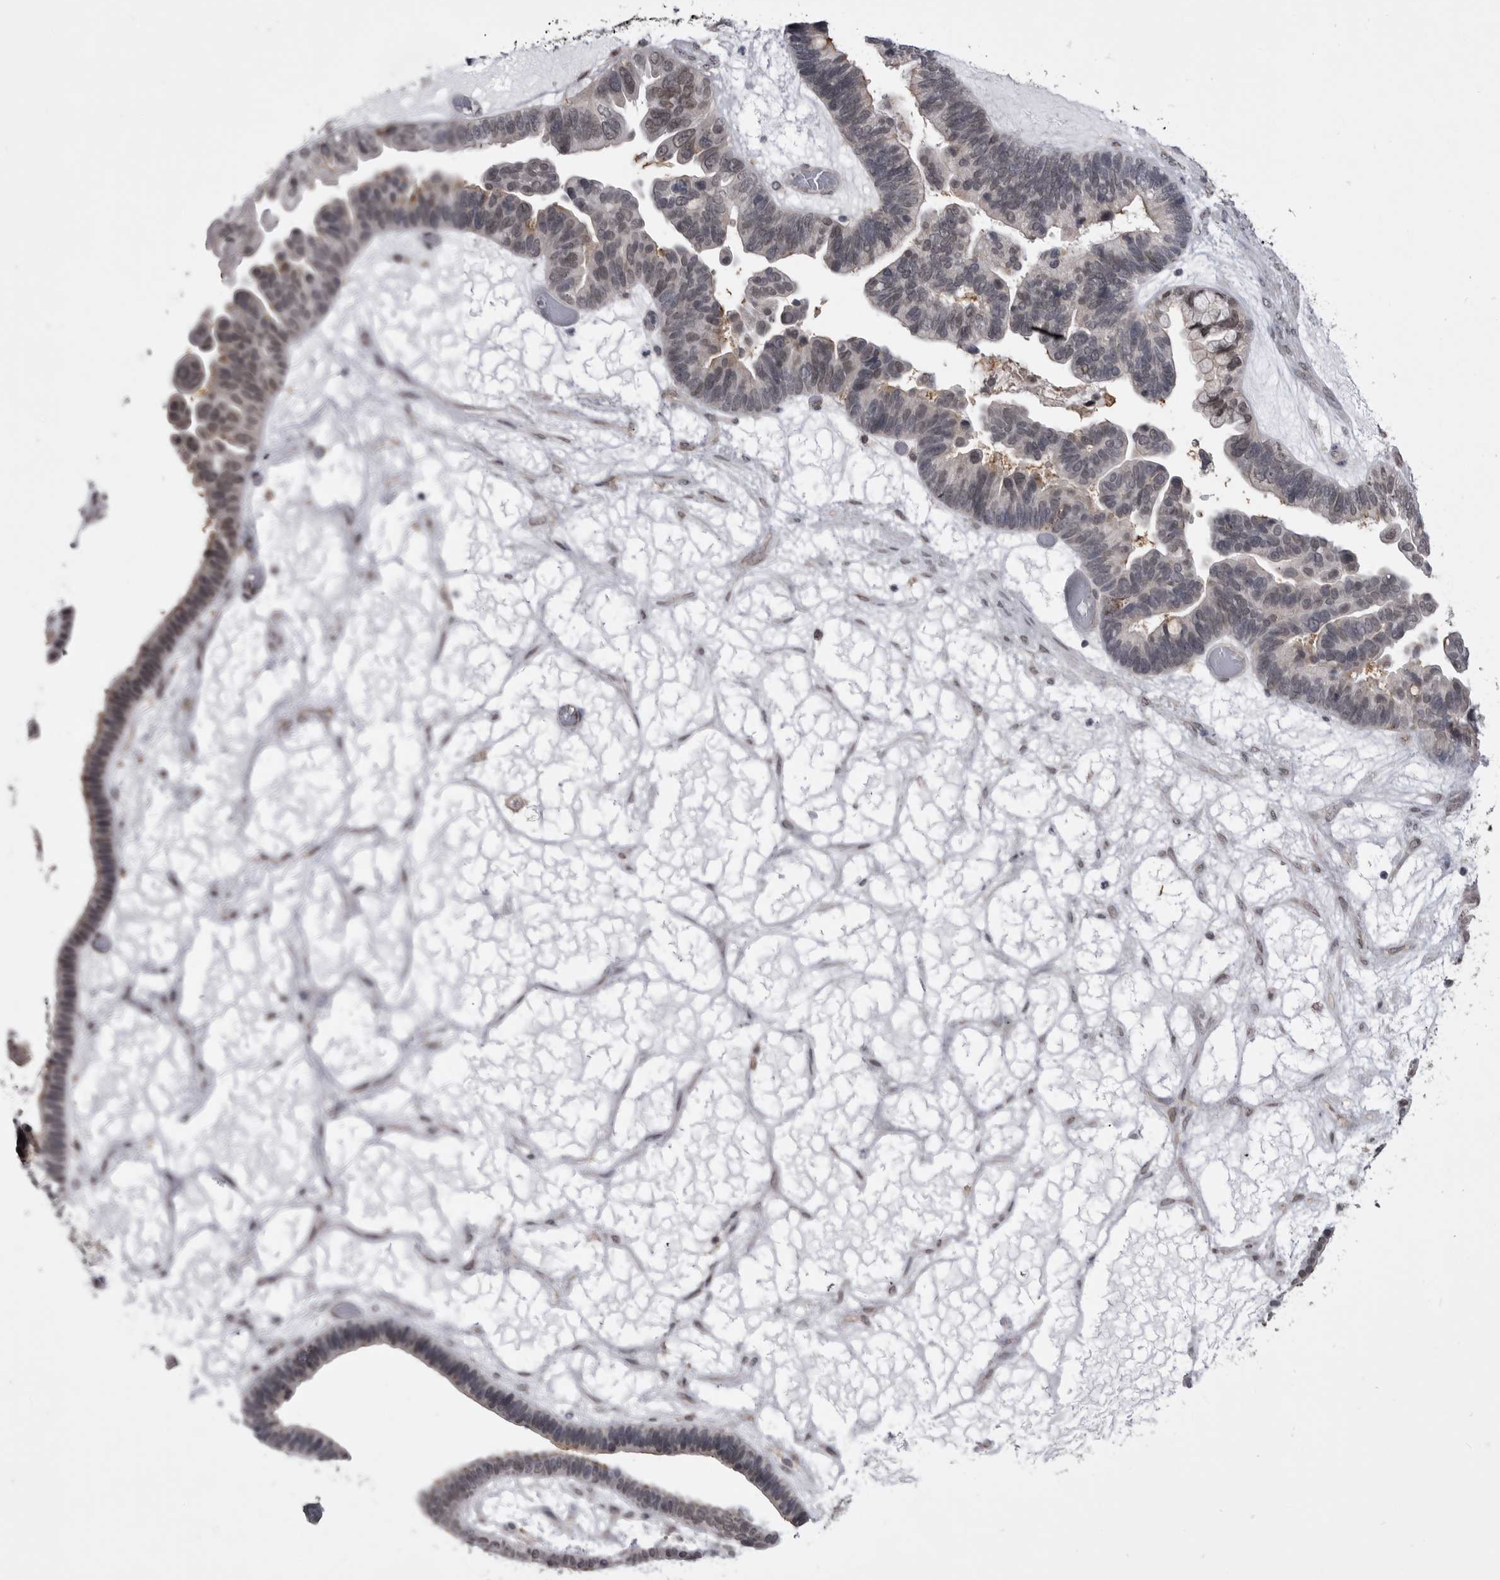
{"staining": {"intensity": "weak", "quantity": "25%-75%", "location": "nuclear"}, "tissue": "ovarian cancer", "cell_type": "Tumor cells", "image_type": "cancer", "snomed": [{"axis": "morphology", "description": "Cystadenocarcinoma, serous, NOS"}, {"axis": "topography", "description": "Ovary"}], "caption": "Protein expression analysis of human ovarian cancer reveals weak nuclear positivity in about 25%-75% of tumor cells.", "gene": "ABL1", "patient": {"sex": "female", "age": 56}}